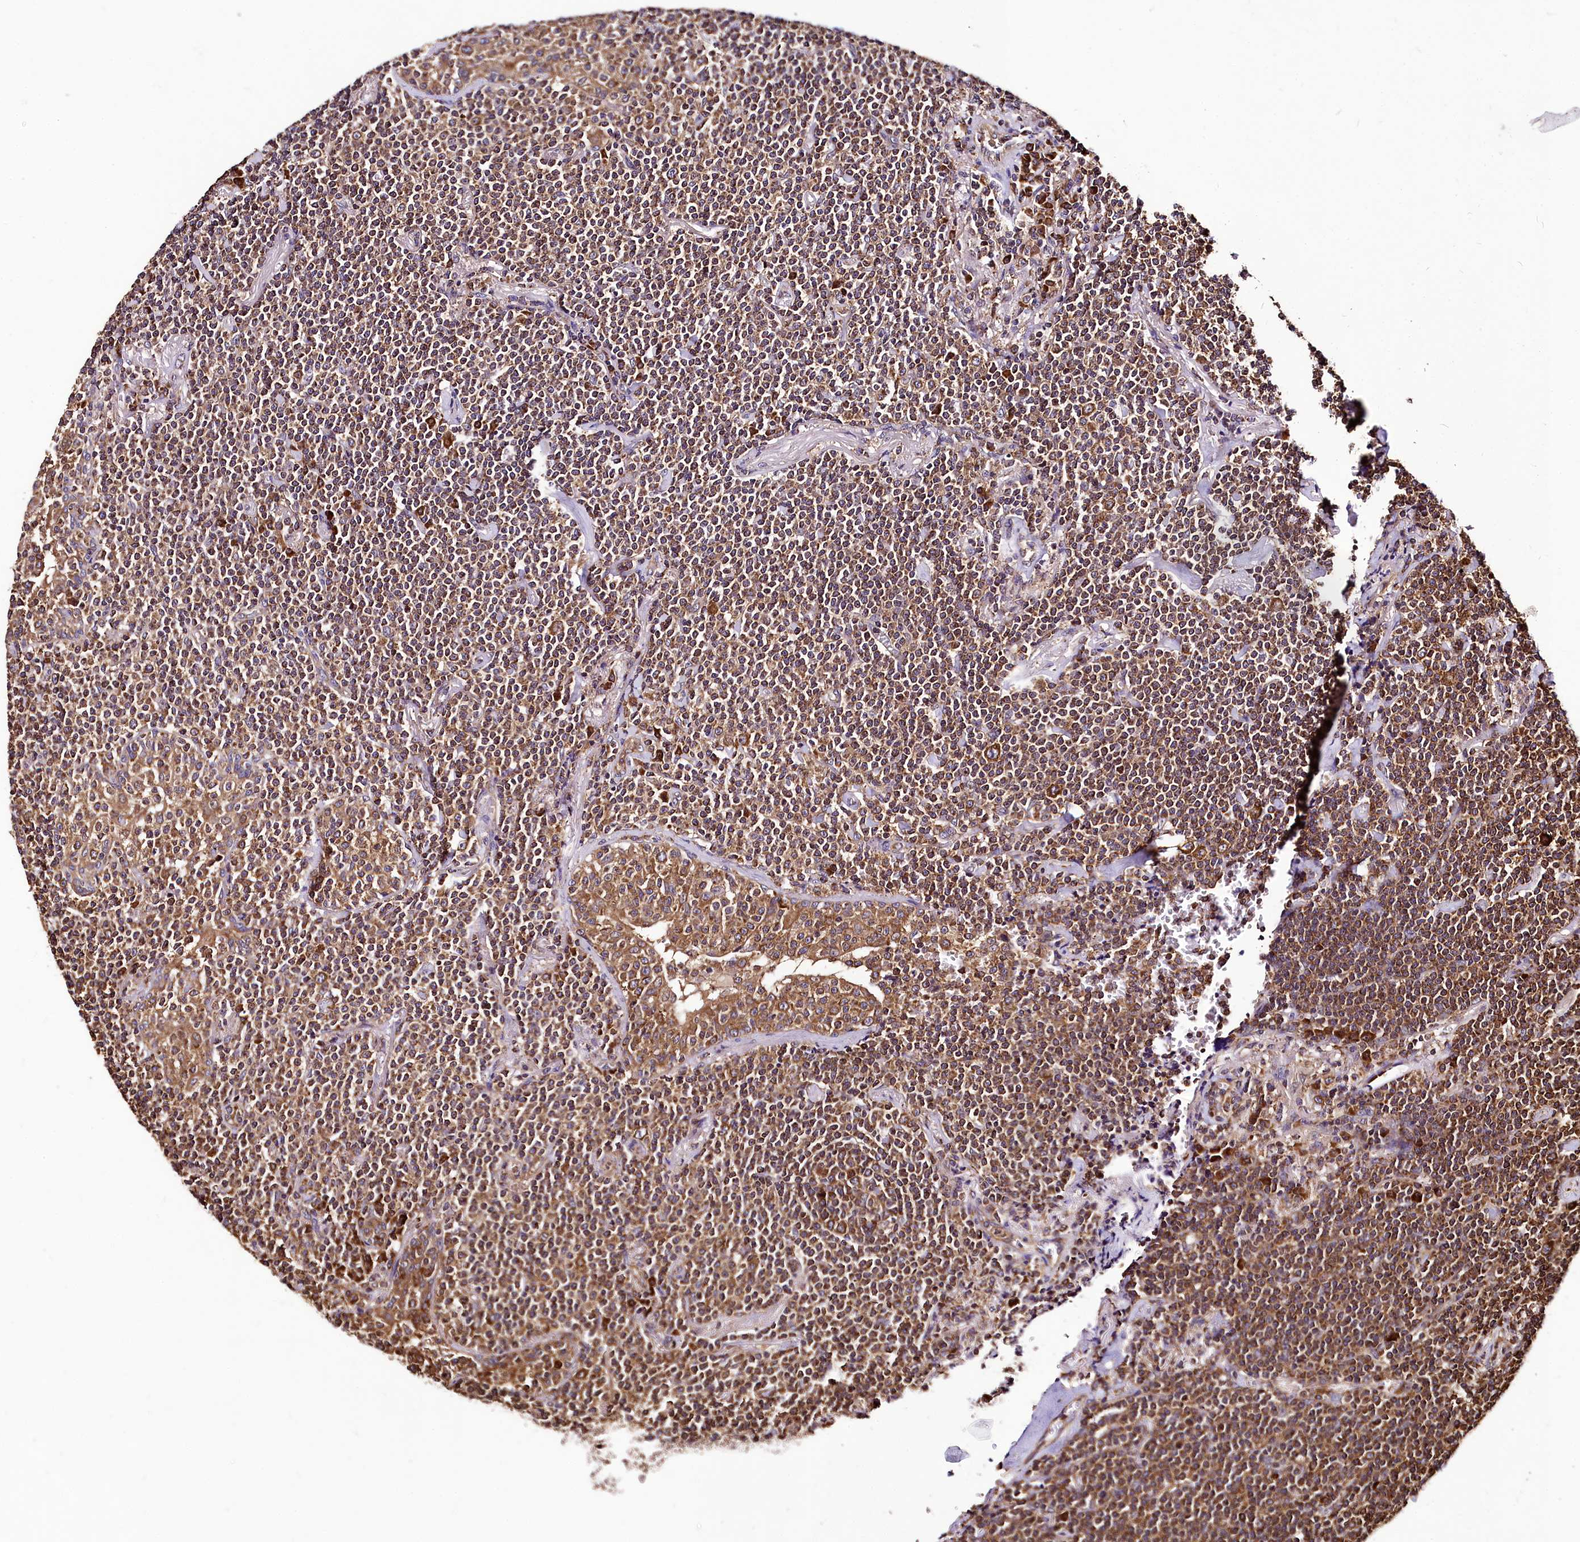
{"staining": {"intensity": "moderate", "quantity": ">75%", "location": "cytoplasmic/membranous"}, "tissue": "lymphoma", "cell_type": "Tumor cells", "image_type": "cancer", "snomed": [{"axis": "morphology", "description": "Malignant lymphoma, non-Hodgkin's type, Low grade"}, {"axis": "topography", "description": "Lung"}], "caption": "IHC micrograph of low-grade malignant lymphoma, non-Hodgkin's type stained for a protein (brown), which reveals medium levels of moderate cytoplasmic/membranous expression in about >75% of tumor cells.", "gene": "LRSAM1", "patient": {"sex": "female", "age": 71}}